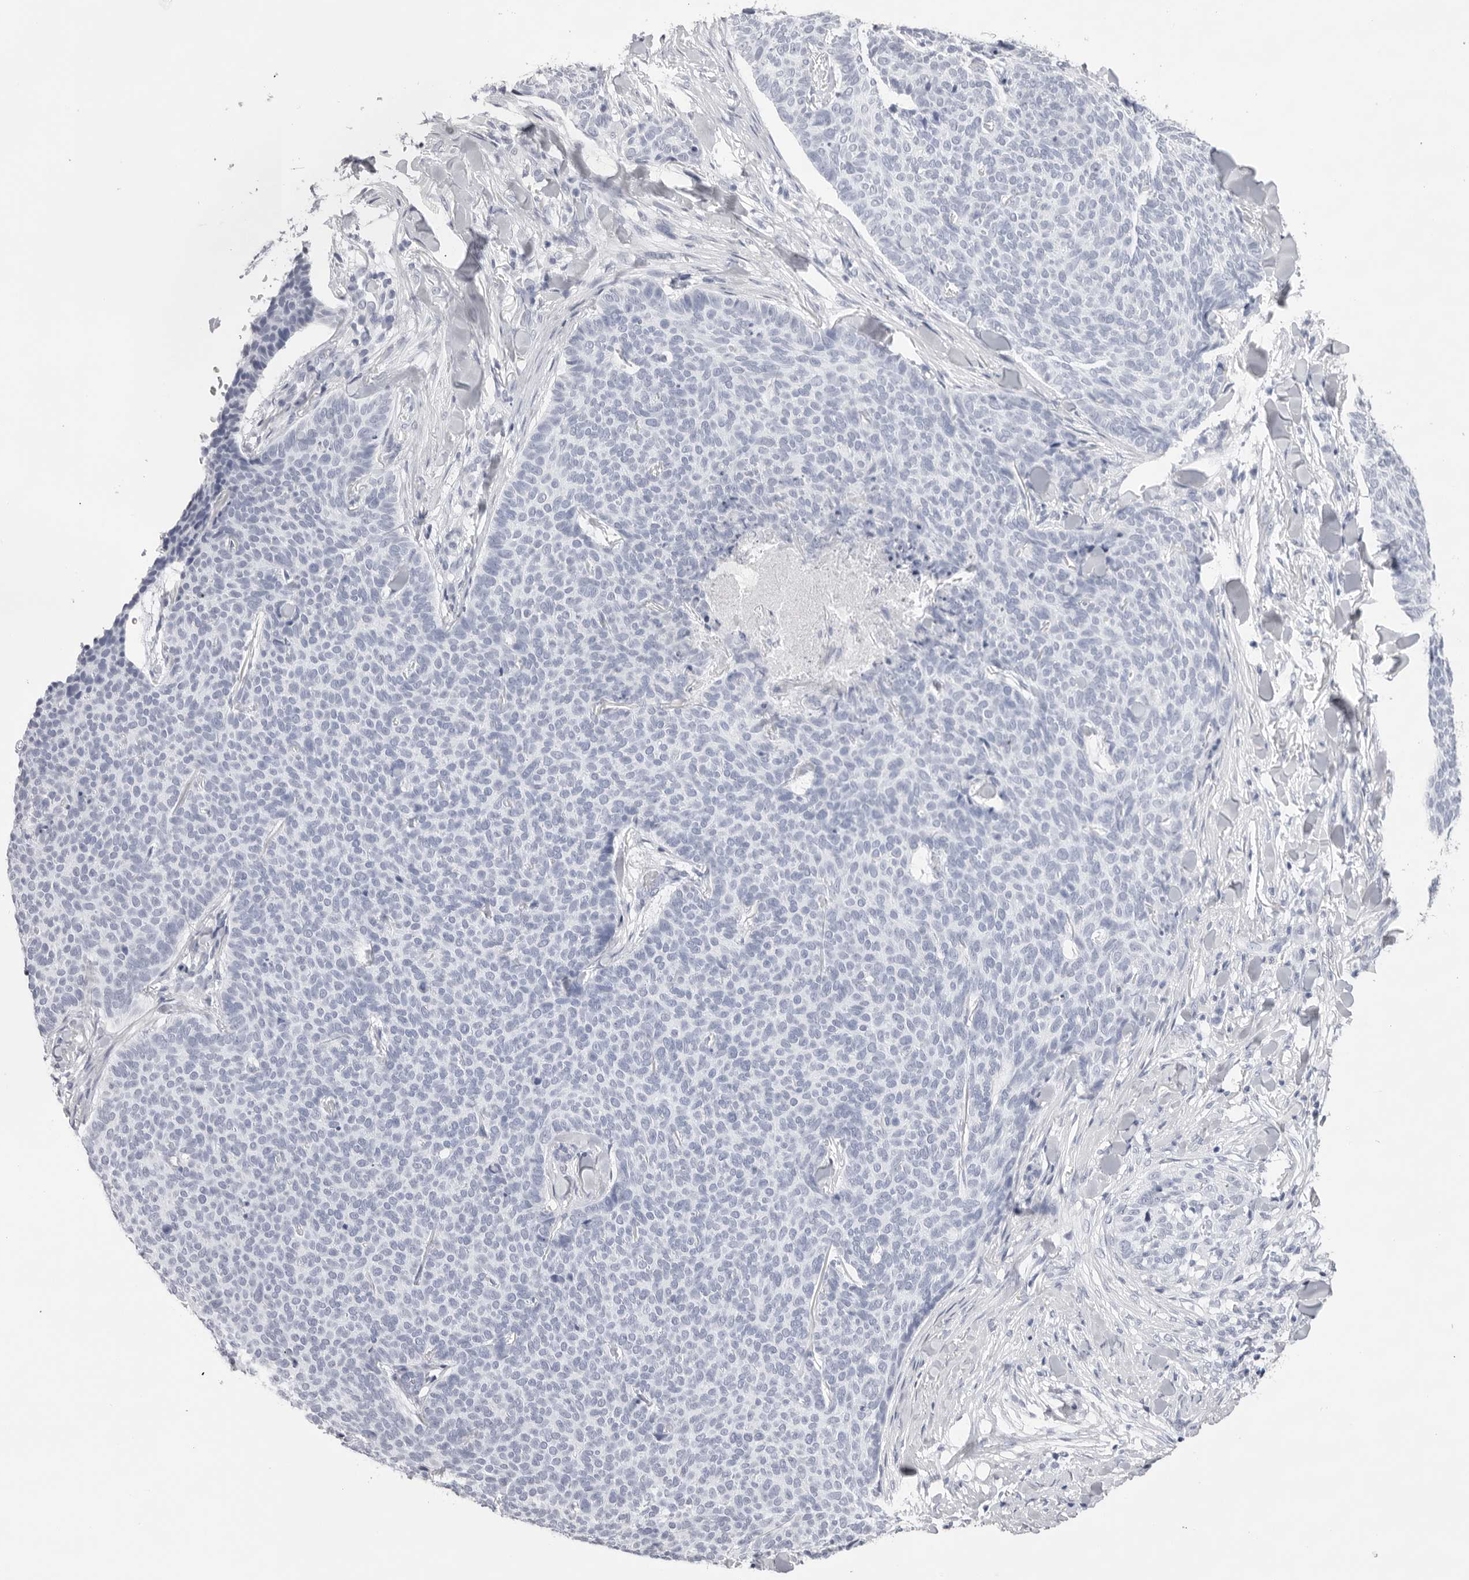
{"staining": {"intensity": "negative", "quantity": "none", "location": "none"}, "tissue": "skin cancer", "cell_type": "Tumor cells", "image_type": "cancer", "snomed": [{"axis": "morphology", "description": "Normal tissue, NOS"}, {"axis": "morphology", "description": "Basal cell carcinoma"}, {"axis": "topography", "description": "Skin"}], "caption": "Tumor cells show no significant expression in basal cell carcinoma (skin).", "gene": "TMOD4", "patient": {"sex": "male", "age": 50}}